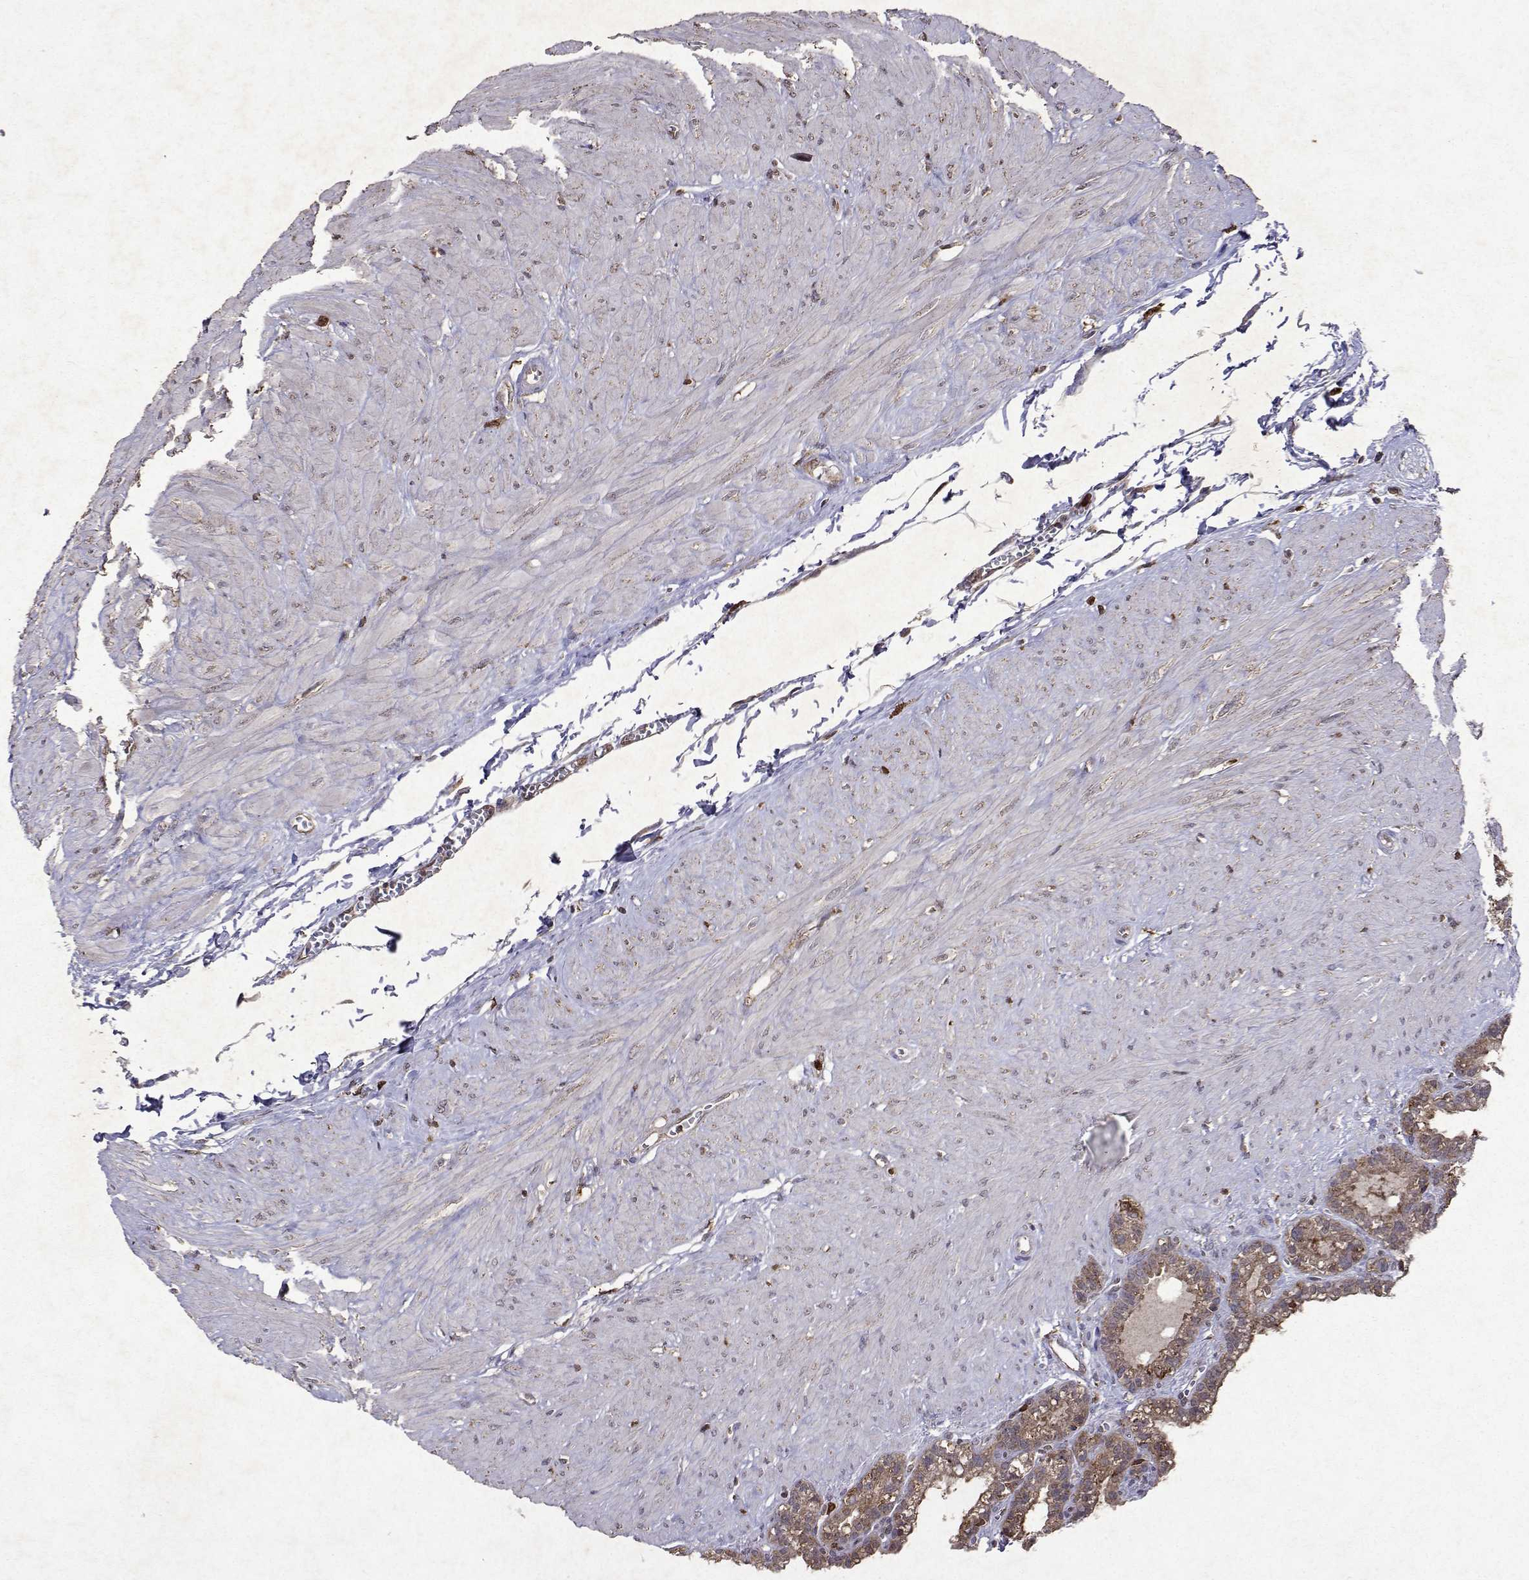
{"staining": {"intensity": "negative", "quantity": "none", "location": "none"}, "tissue": "seminal vesicle", "cell_type": "Glandular cells", "image_type": "normal", "snomed": [{"axis": "morphology", "description": "Normal tissue, NOS"}, {"axis": "topography", "description": "Seminal veicle"}], "caption": "An IHC micrograph of normal seminal vesicle is shown. There is no staining in glandular cells of seminal vesicle.", "gene": "APAF1", "patient": {"sex": "male", "age": 76}}